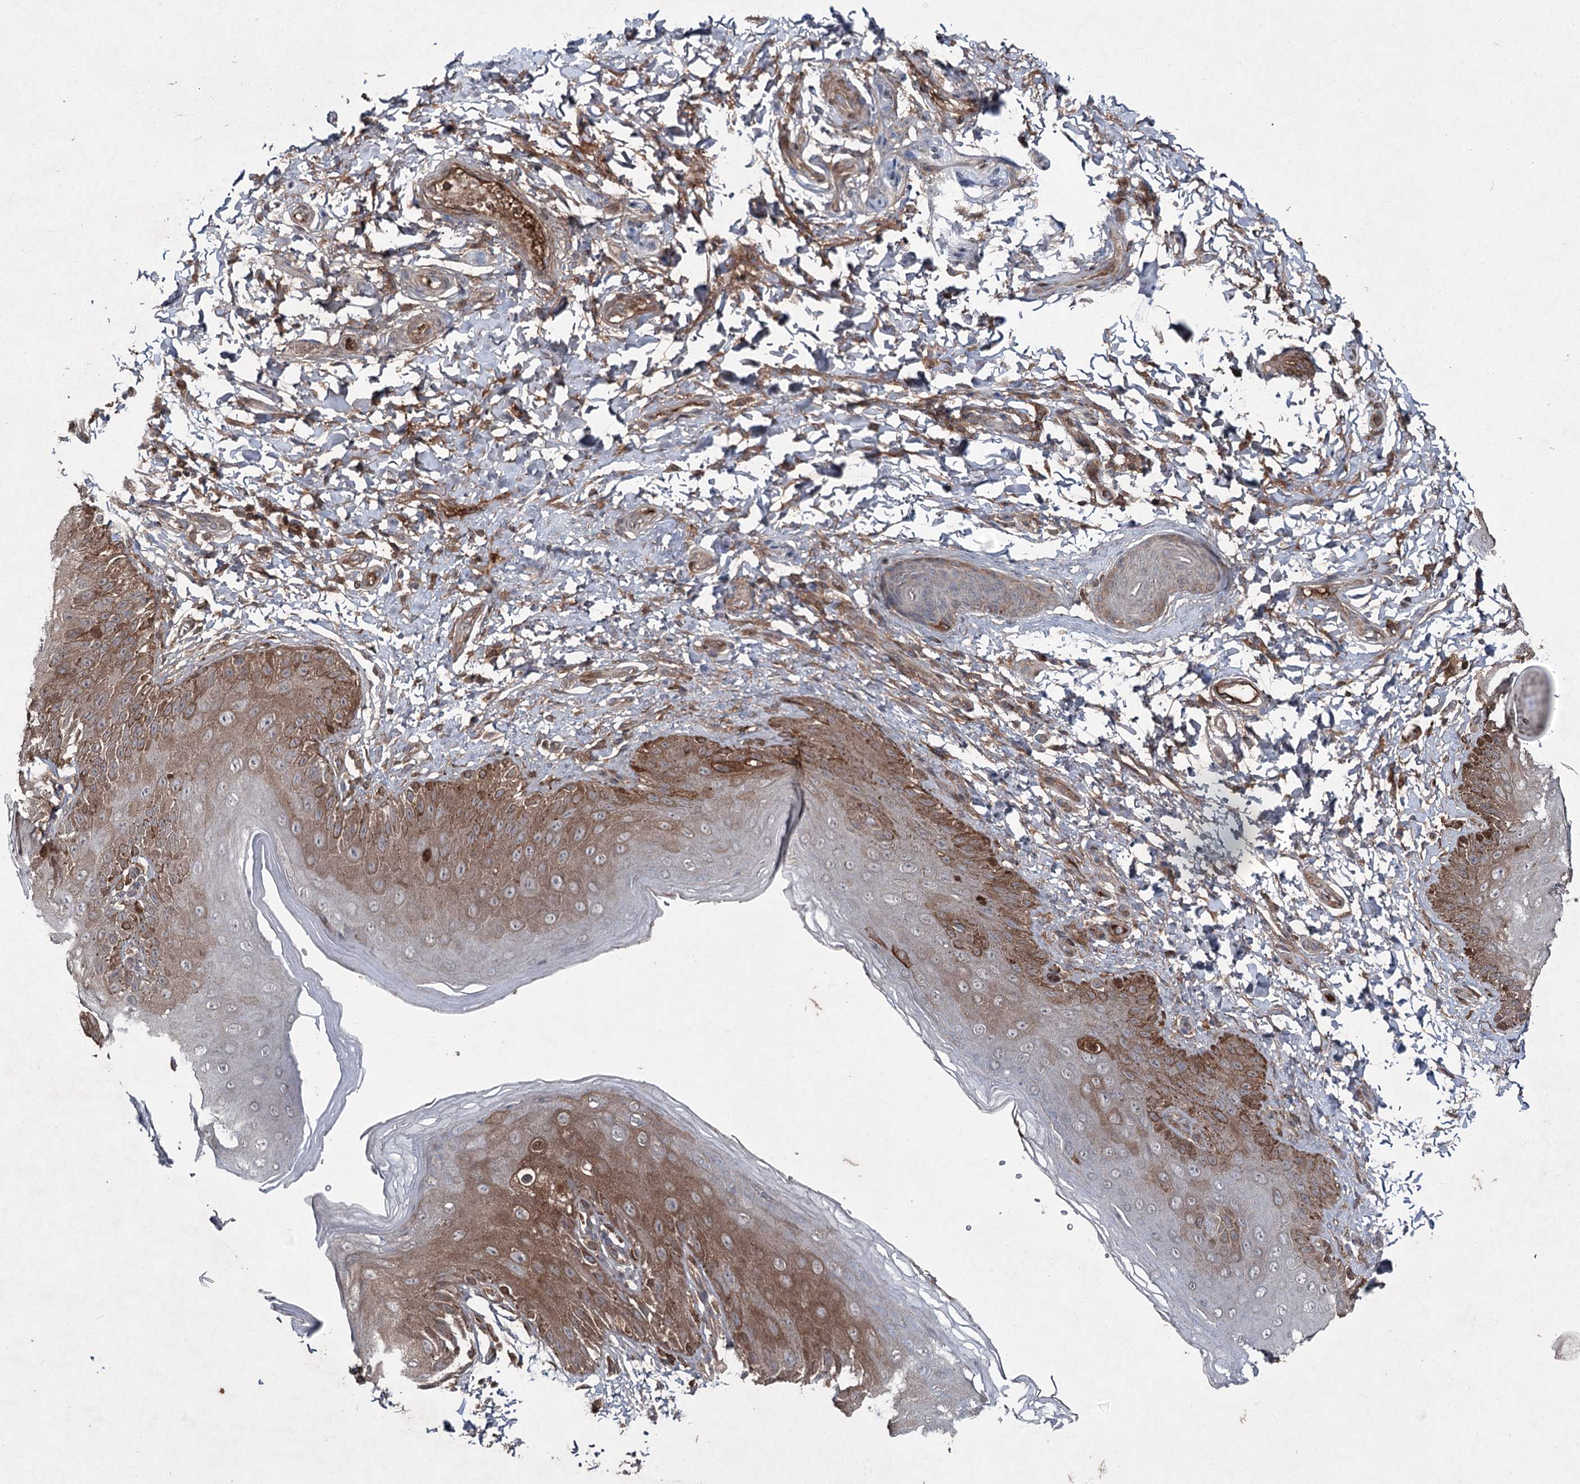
{"staining": {"intensity": "moderate", "quantity": ">75%", "location": "cytoplasmic/membranous"}, "tissue": "skin", "cell_type": "Epidermal cells", "image_type": "normal", "snomed": [{"axis": "morphology", "description": "Normal tissue, NOS"}, {"axis": "topography", "description": "Anal"}], "caption": "Immunohistochemistry (IHC) image of benign skin stained for a protein (brown), which reveals medium levels of moderate cytoplasmic/membranous expression in approximately >75% of epidermal cells.", "gene": "PGLYRP2", "patient": {"sex": "male", "age": 44}}